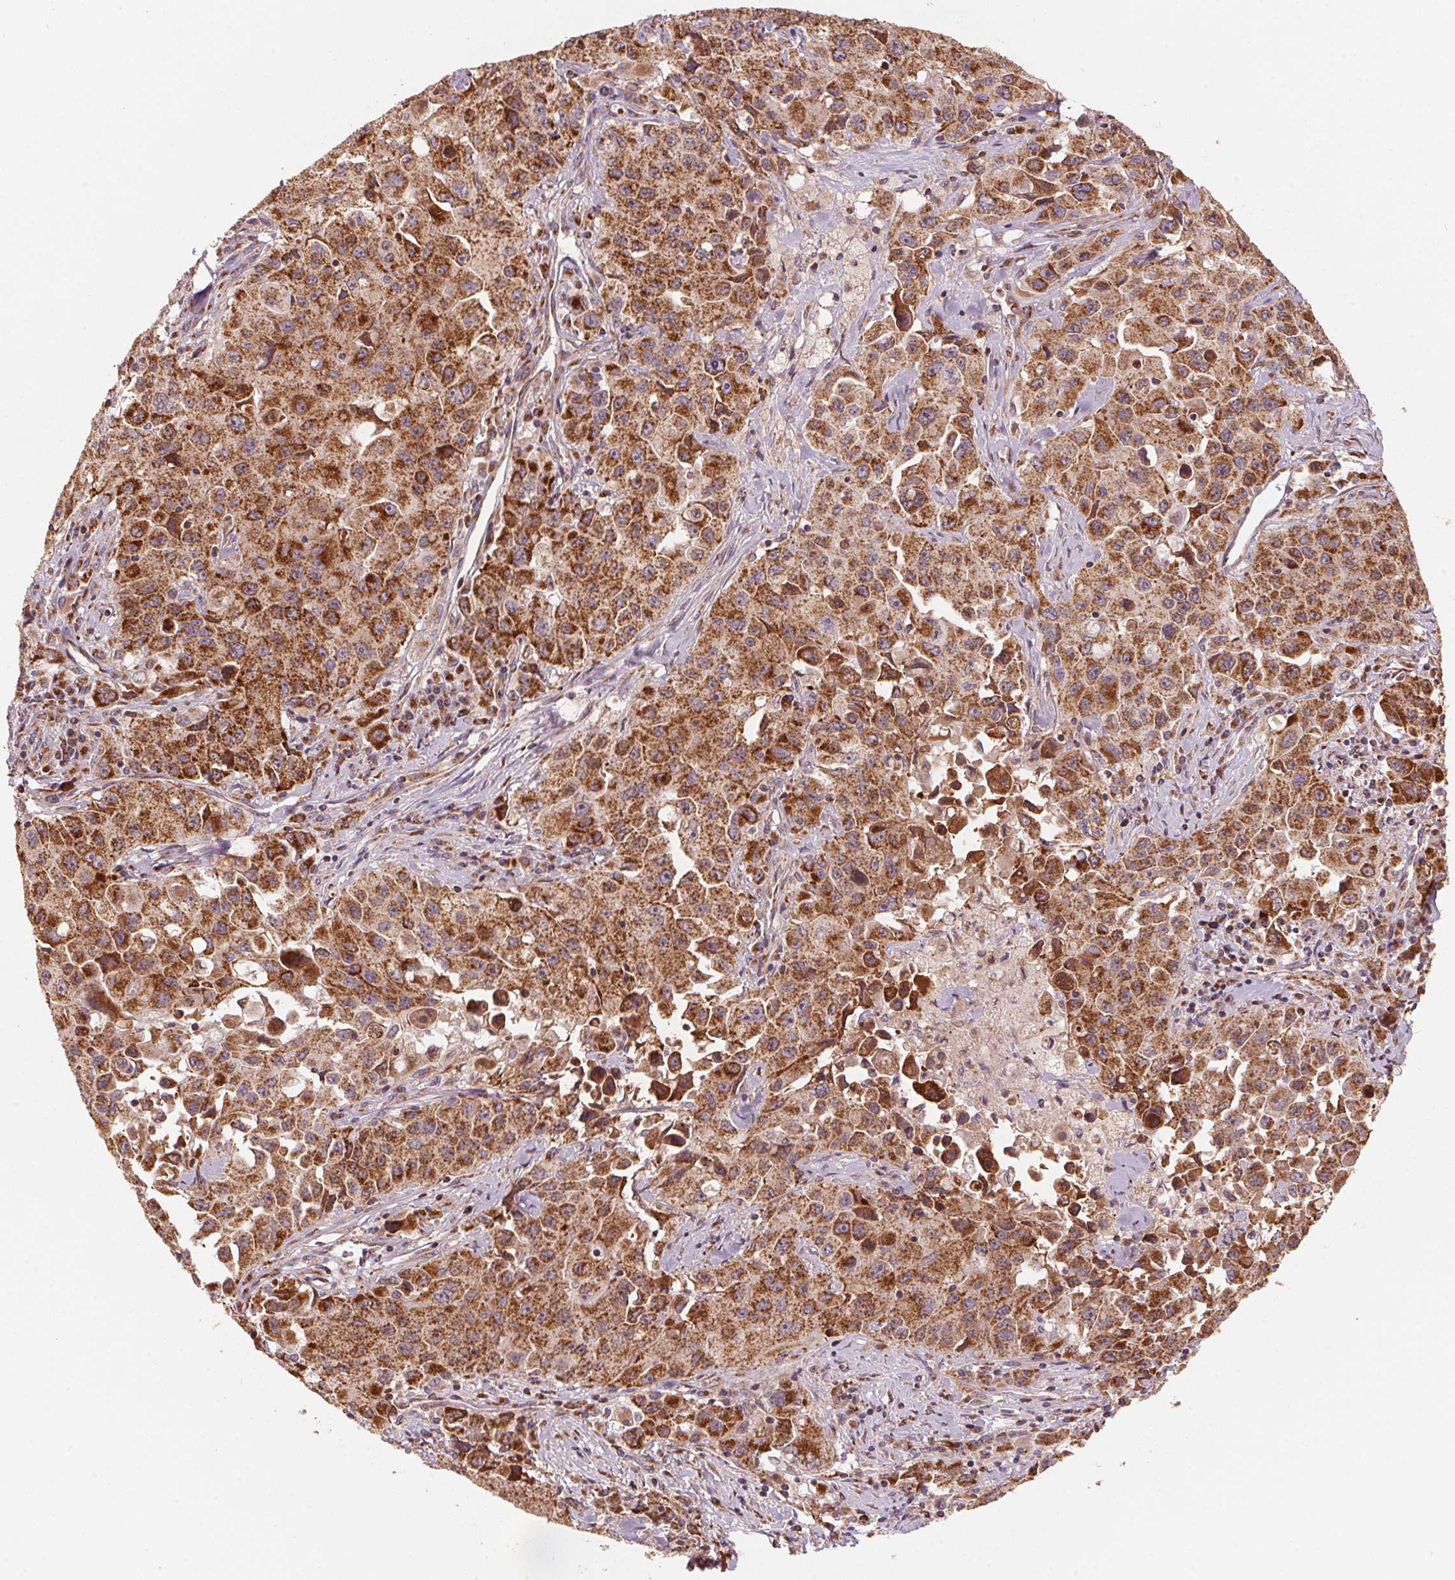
{"staining": {"intensity": "strong", "quantity": ">75%", "location": "cytoplasmic/membranous"}, "tissue": "lung cancer", "cell_type": "Tumor cells", "image_type": "cancer", "snomed": [{"axis": "morphology", "description": "Squamous cell carcinoma, NOS"}, {"axis": "topography", "description": "Lung"}], "caption": "Human lung squamous cell carcinoma stained for a protein (brown) exhibits strong cytoplasmic/membranous positive expression in about >75% of tumor cells.", "gene": "TOMM70", "patient": {"sex": "male", "age": 63}}